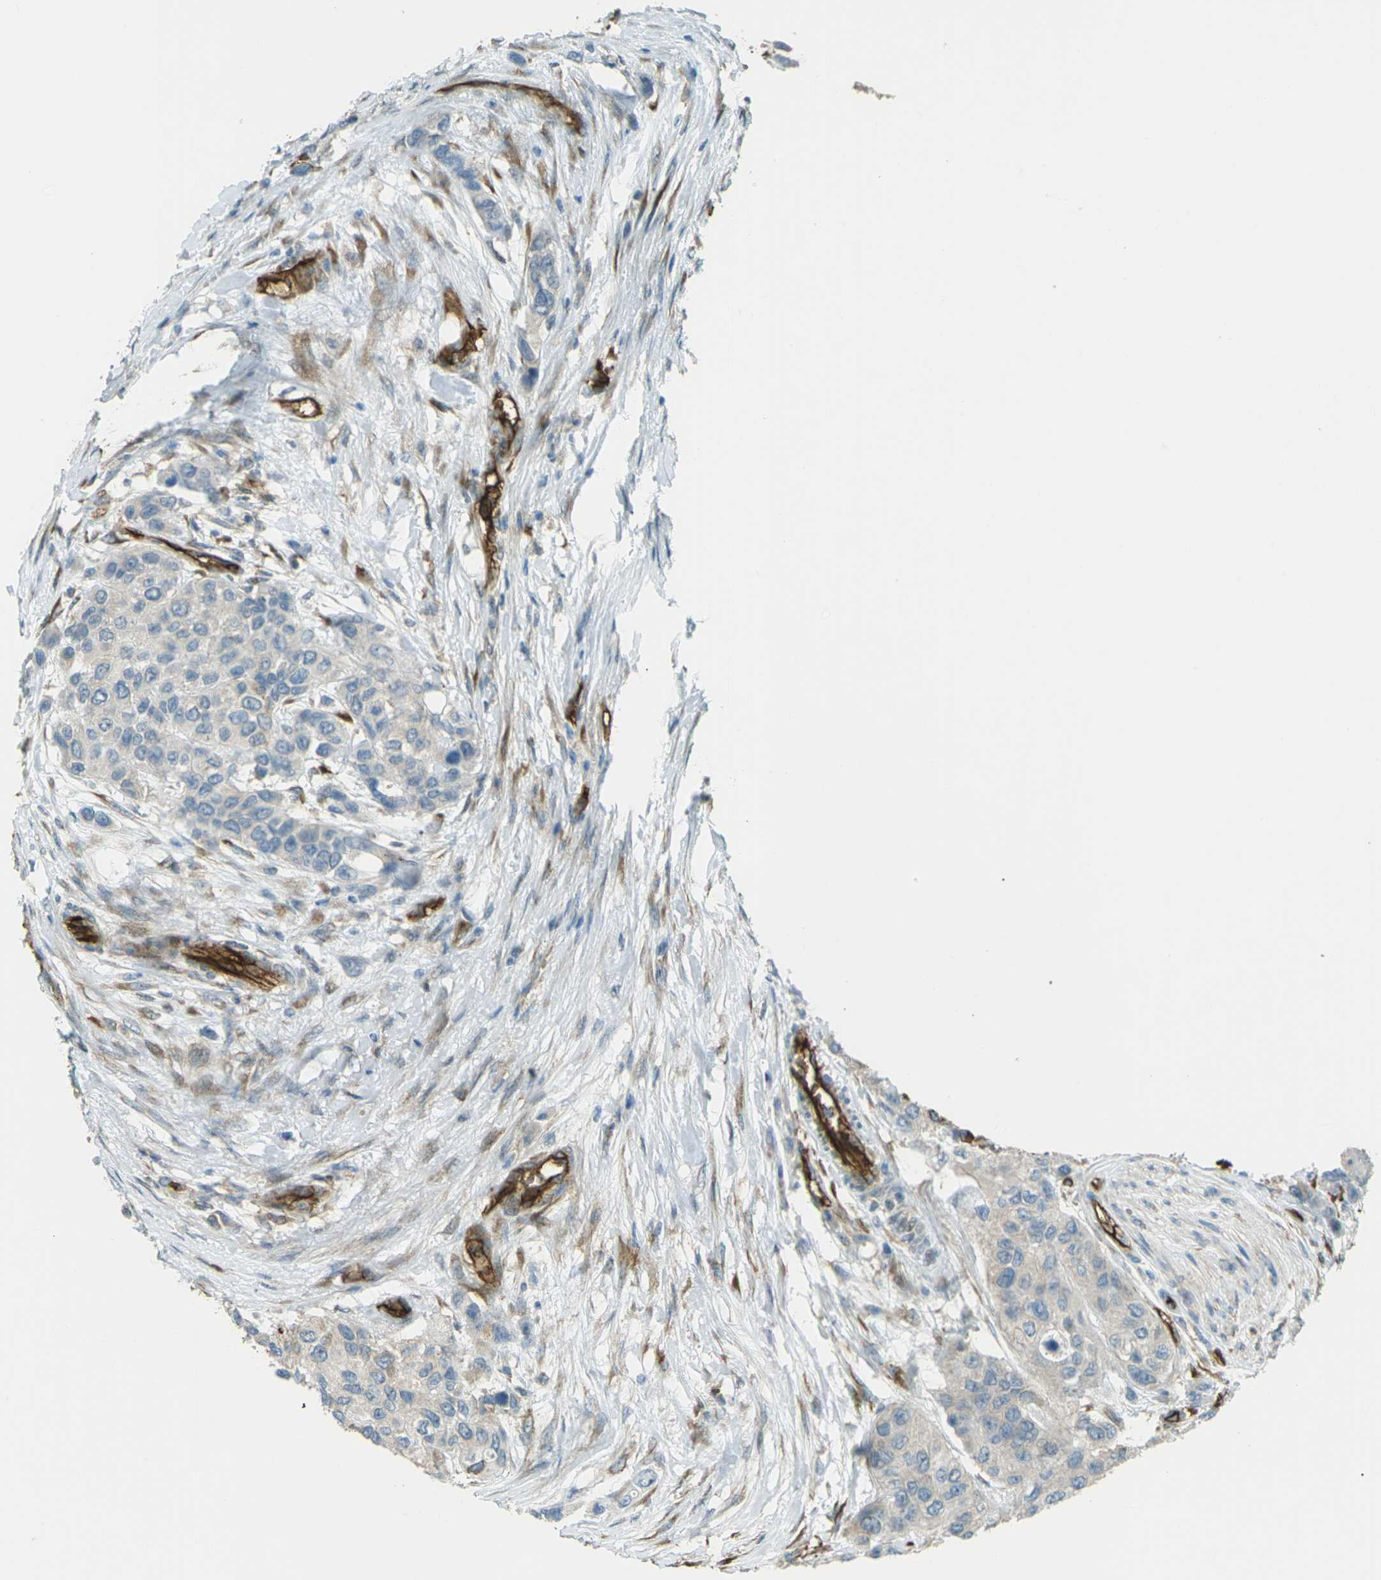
{"staining": {"intensity": "strong", "quantity": "25%-75%", "location": "cytoplasmic/membranous"}, "tissue": "urothelial cancer", "cell_type": "Tumor cells", "image_type": "cancer", "snomed": [{"axis": "morphology", "description": "Urothelial carcinoma, High grade"}, {"axis": "topography", "description": "Urinary bladder"}], "caption": "IHC (DAB) staining of urothelial carcinoma (high-grade) demonstrates strong cytoplasmic/membranous protein expression in about 25%-75% of tumor cells. (DAB (3,3'-diaminobenzidine) = brown stain, brightfield microscopy at high magnification).", "gene": "S1PR1", "patient": {"sex": "female", "age": 56}}